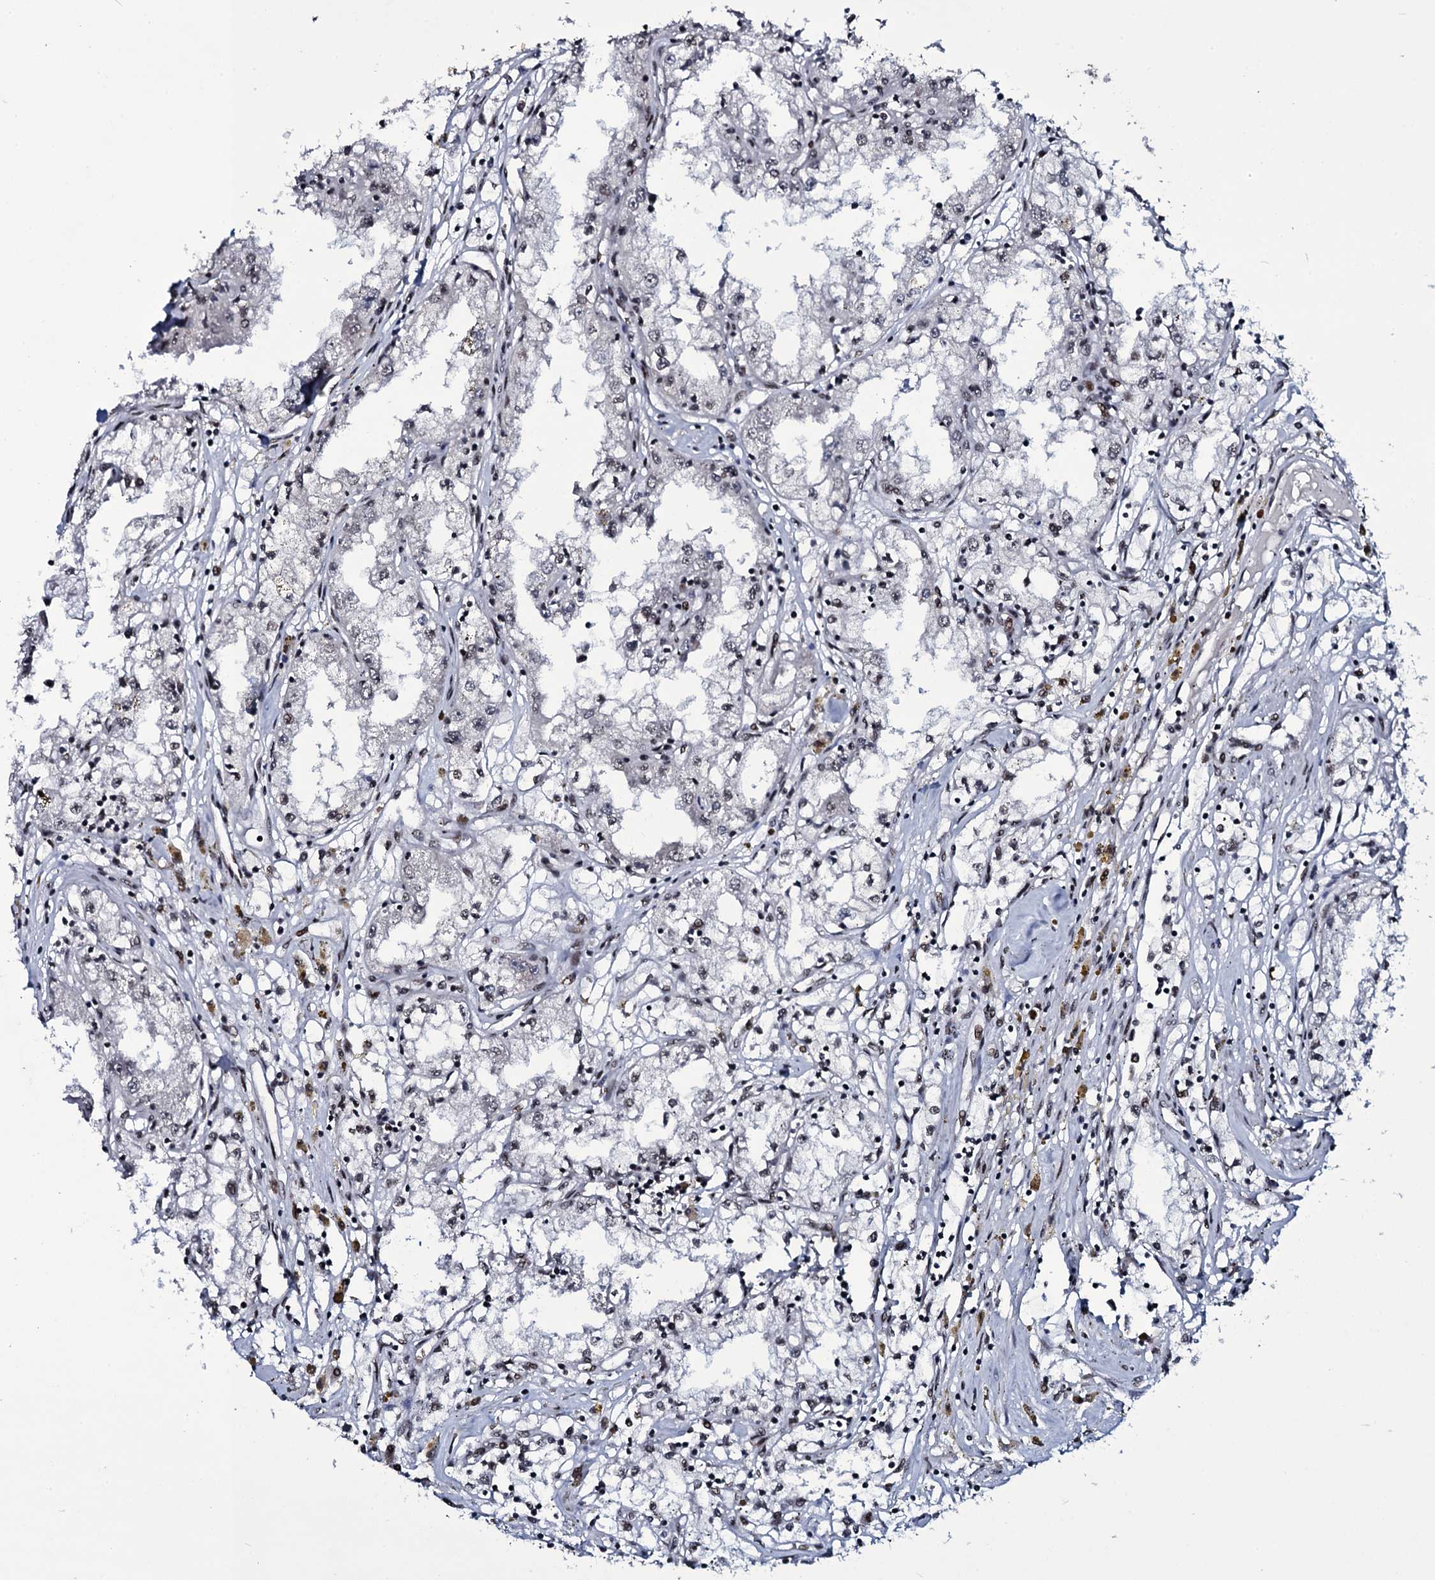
{"staining": {"intensity": "negative", "quantity": "none", "location": "none"}, "tissue": "renal cancer", "cell_type": "Tumor cells", "image_type": "cancer", "snomed": [{"axis": "morphology", "description": "Adenocarcinoma, NOS"}, {"axis": "topography", "description": "Kidney"}], "caption": "Renal cancer stained for a protein using IHC demonstrates no expression tumor cells.", "gene": "ZMIZ2", "patient": {"sex": "male", "age": 56}}